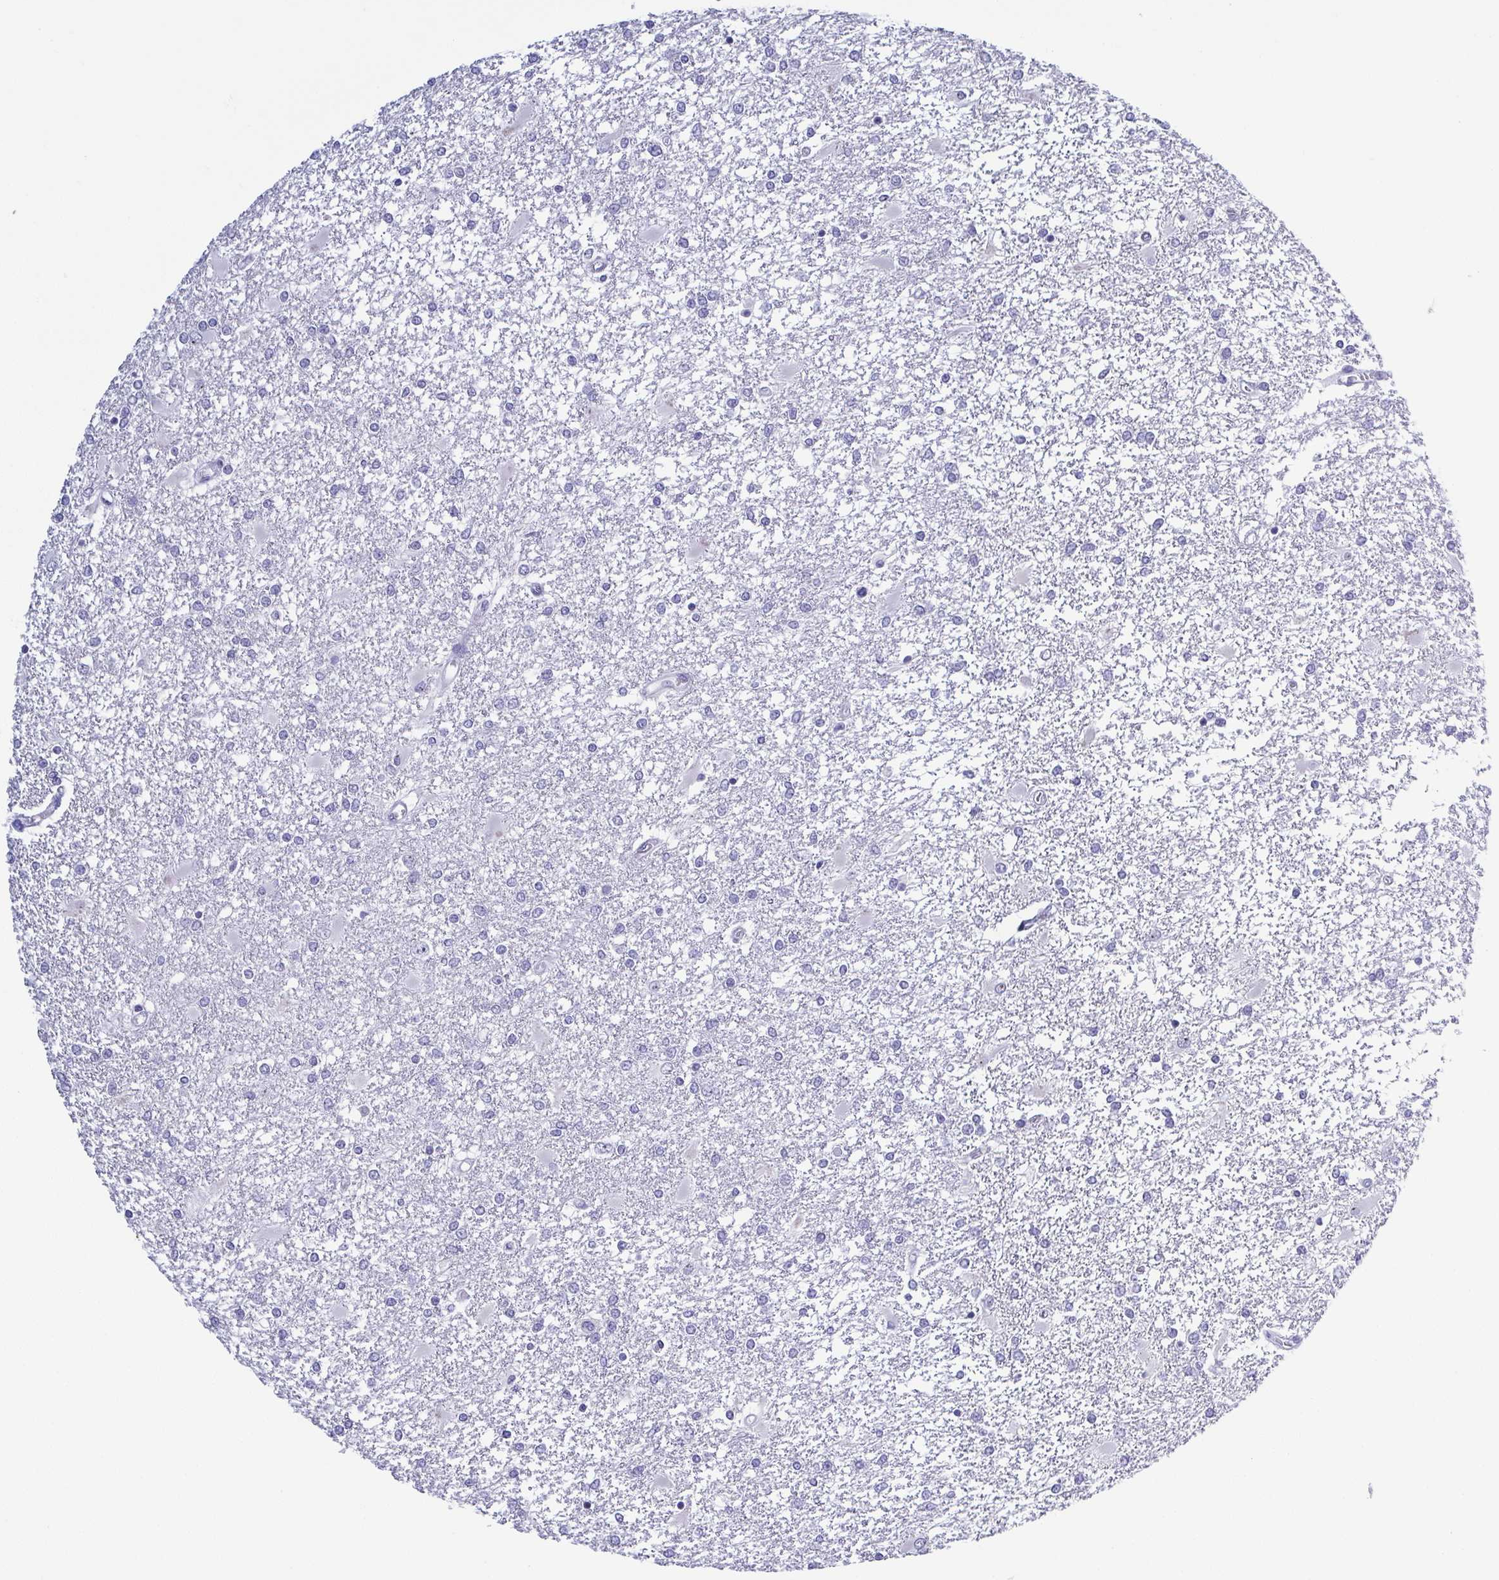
{"staining": {"intensity": "negative", "quantity": "none", "location": "none"}, "tissue": "glioma", "cell_type": "Tumor cells", "image_type": "cancer", "snomed": [{"axis": "morphology", "description": "Glioma, malignant, High grade"}, {"axis": "topography", "description": "Cerebral cortex"}], "caption": "IHC photomicrograph of human malignant glioma (high-grade) stained for a protein (brown), which demonstrates no staining in tumor cells.", "gene": "BZW1", "patient": {"sex": "male", "age": 79}}